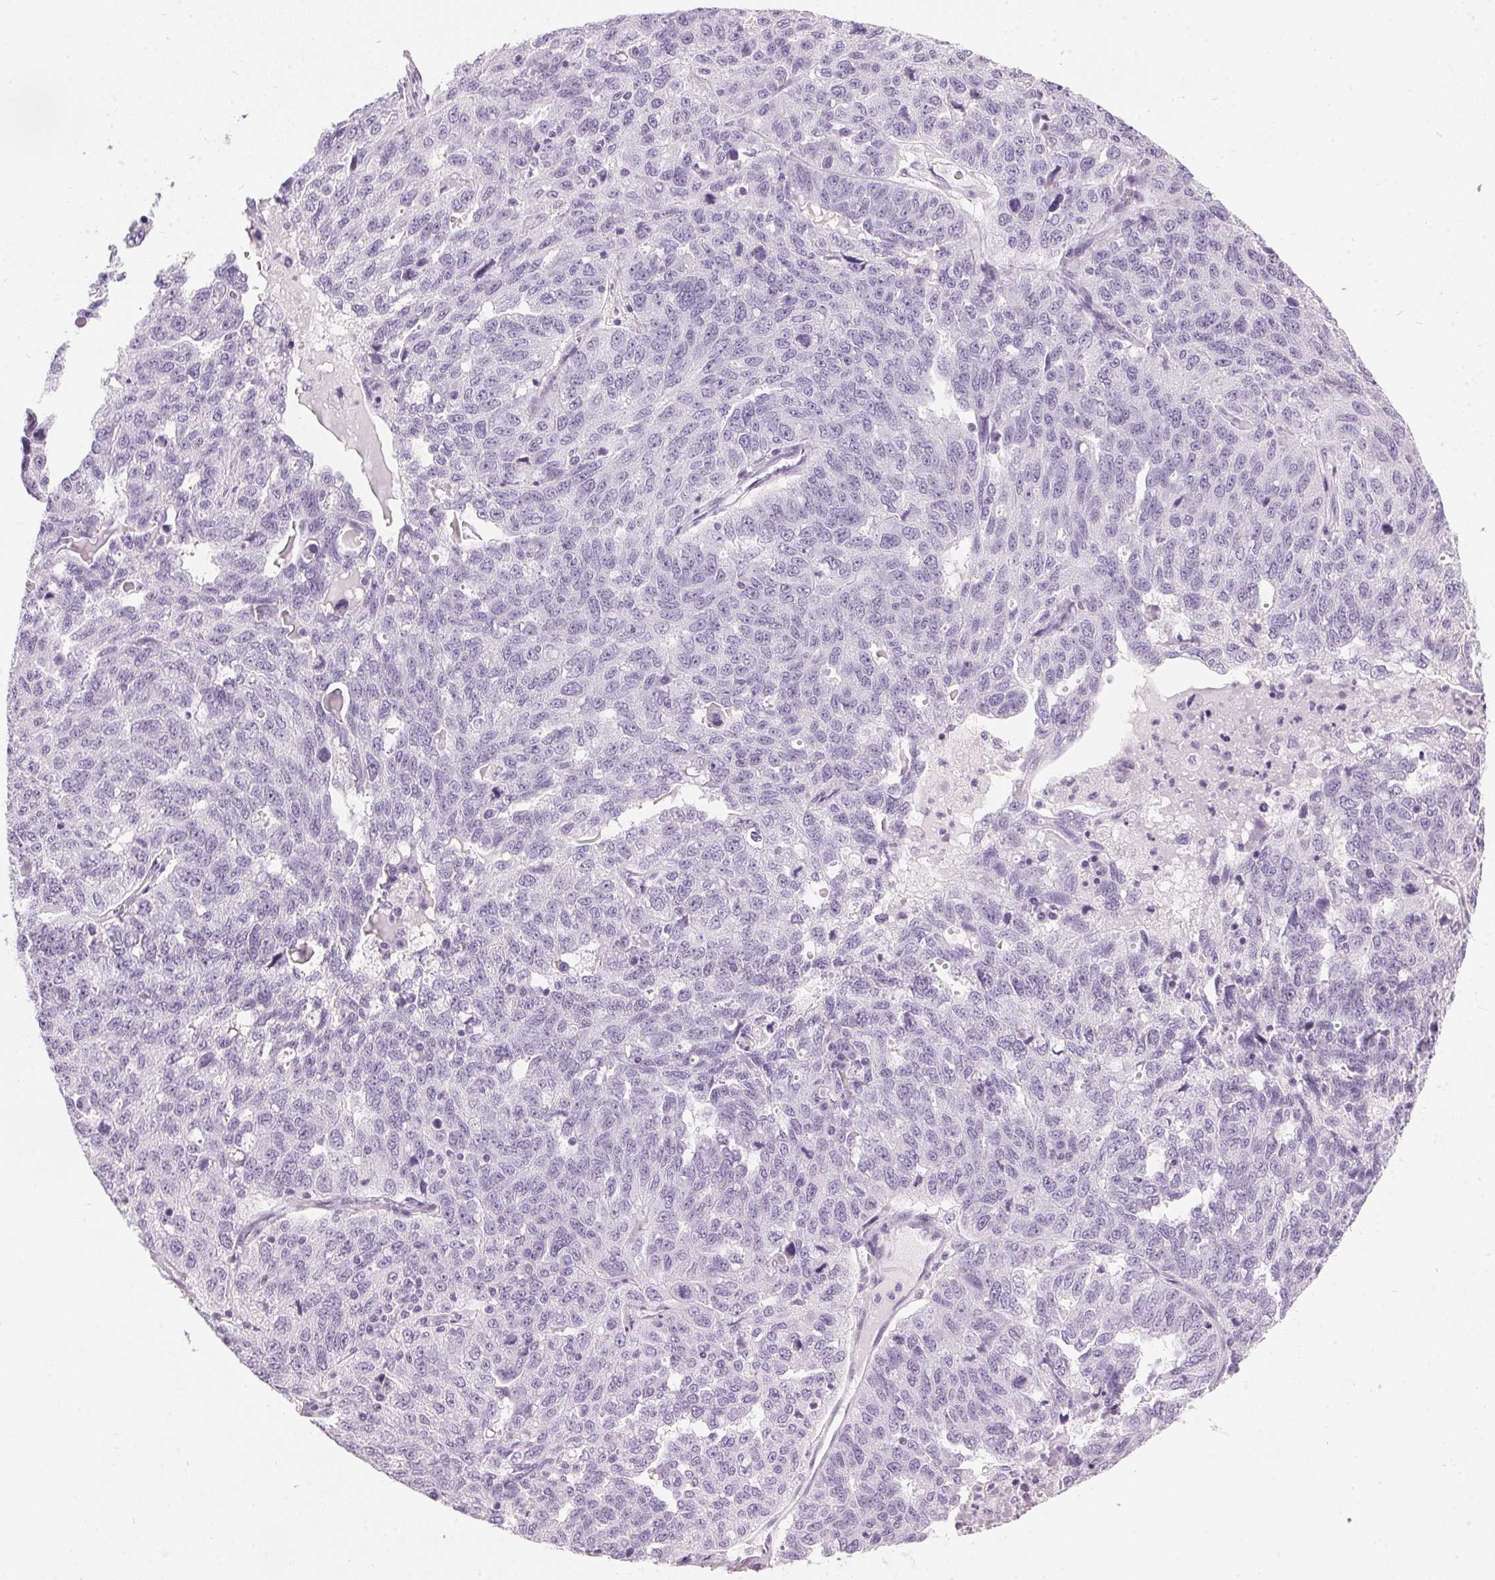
{"staining": {"intensity": "negative", "quantity": "none", "location": "none"}, "tissue": "ovarian cancer", "cell_type": "Tumor cells", "image_type": "cancer", "snomed": [{"axis": "morphology", "description": "Cystadenocarcinoma, serous, NOS"}, {"axis": "topography", "description": "Ovary"}], "caption": "Immunohistochemical staining of human ovarian cancer reveals no significant expression in tumor cells.", "gene": "SP7", "patient": {"sex": "female", "age": 71}}